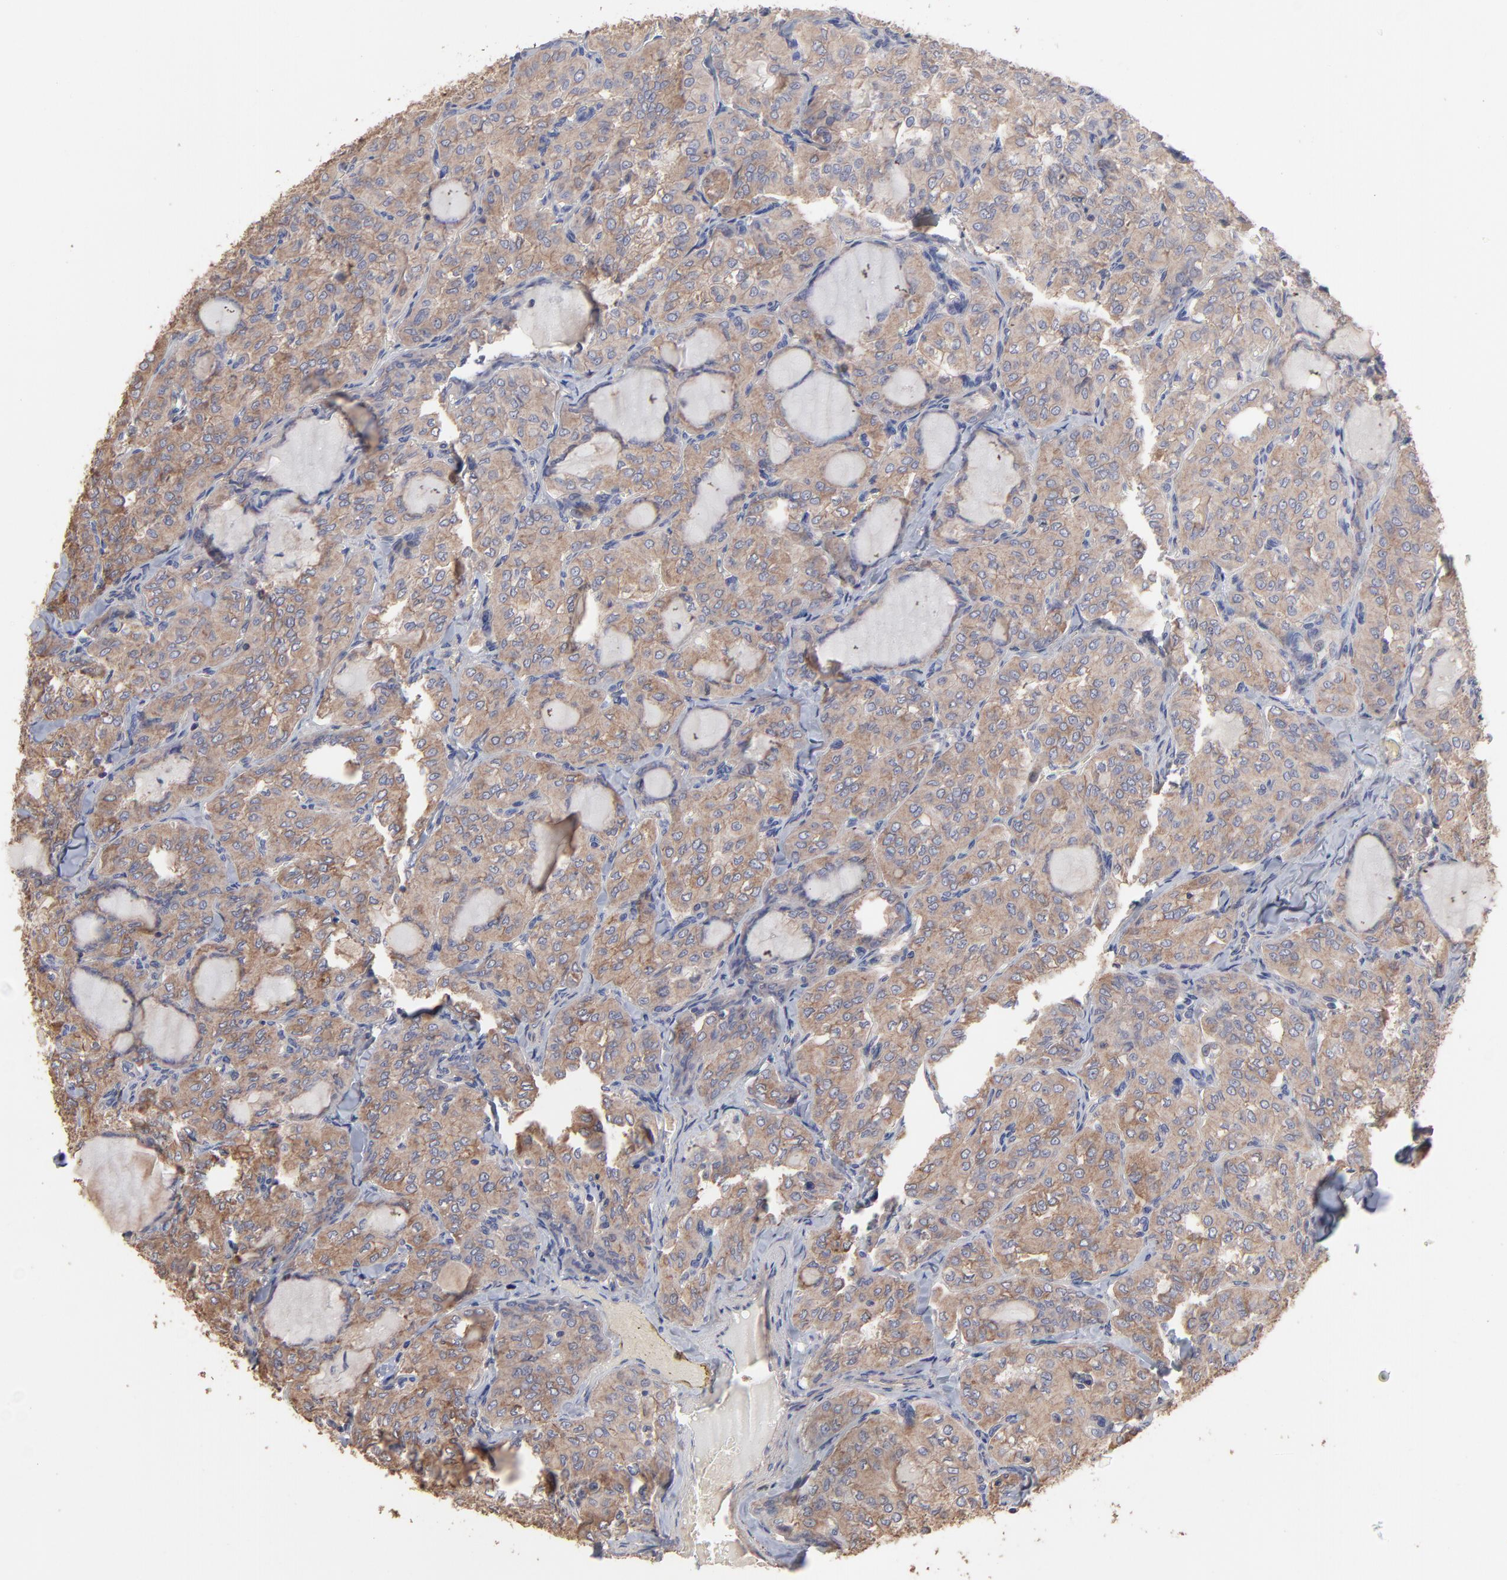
{"staining": {"intensity": "moderate", "quantity": ">75%", "location": "cytoplasmic/membranous"}, "tissue": "thyroid cancer", "cell_type": "Tumor cells", "image_type": "cancer", "snomed": [{"axis": "morphology", "description": "Papillary adenocarcinoma, NOS"}, {"axis": "topography", "description": "Thyroid gland"}], "caption": "Immunohistochemistry (IHC) staining of thyroid cancer (papillary adenocarcinoma), which shows medium levels of moderate cytoplasmic/membranous expression in about >75% of tumor cells indicating moderate cytoplasmic/membranous protein positivity. The staining was performed using DAB (brown) for protein detection and nuclei were counterstained in hematoxylin (blue).", "gene": "TANGO2", "patient": {"sex": "male", "age": 20}}